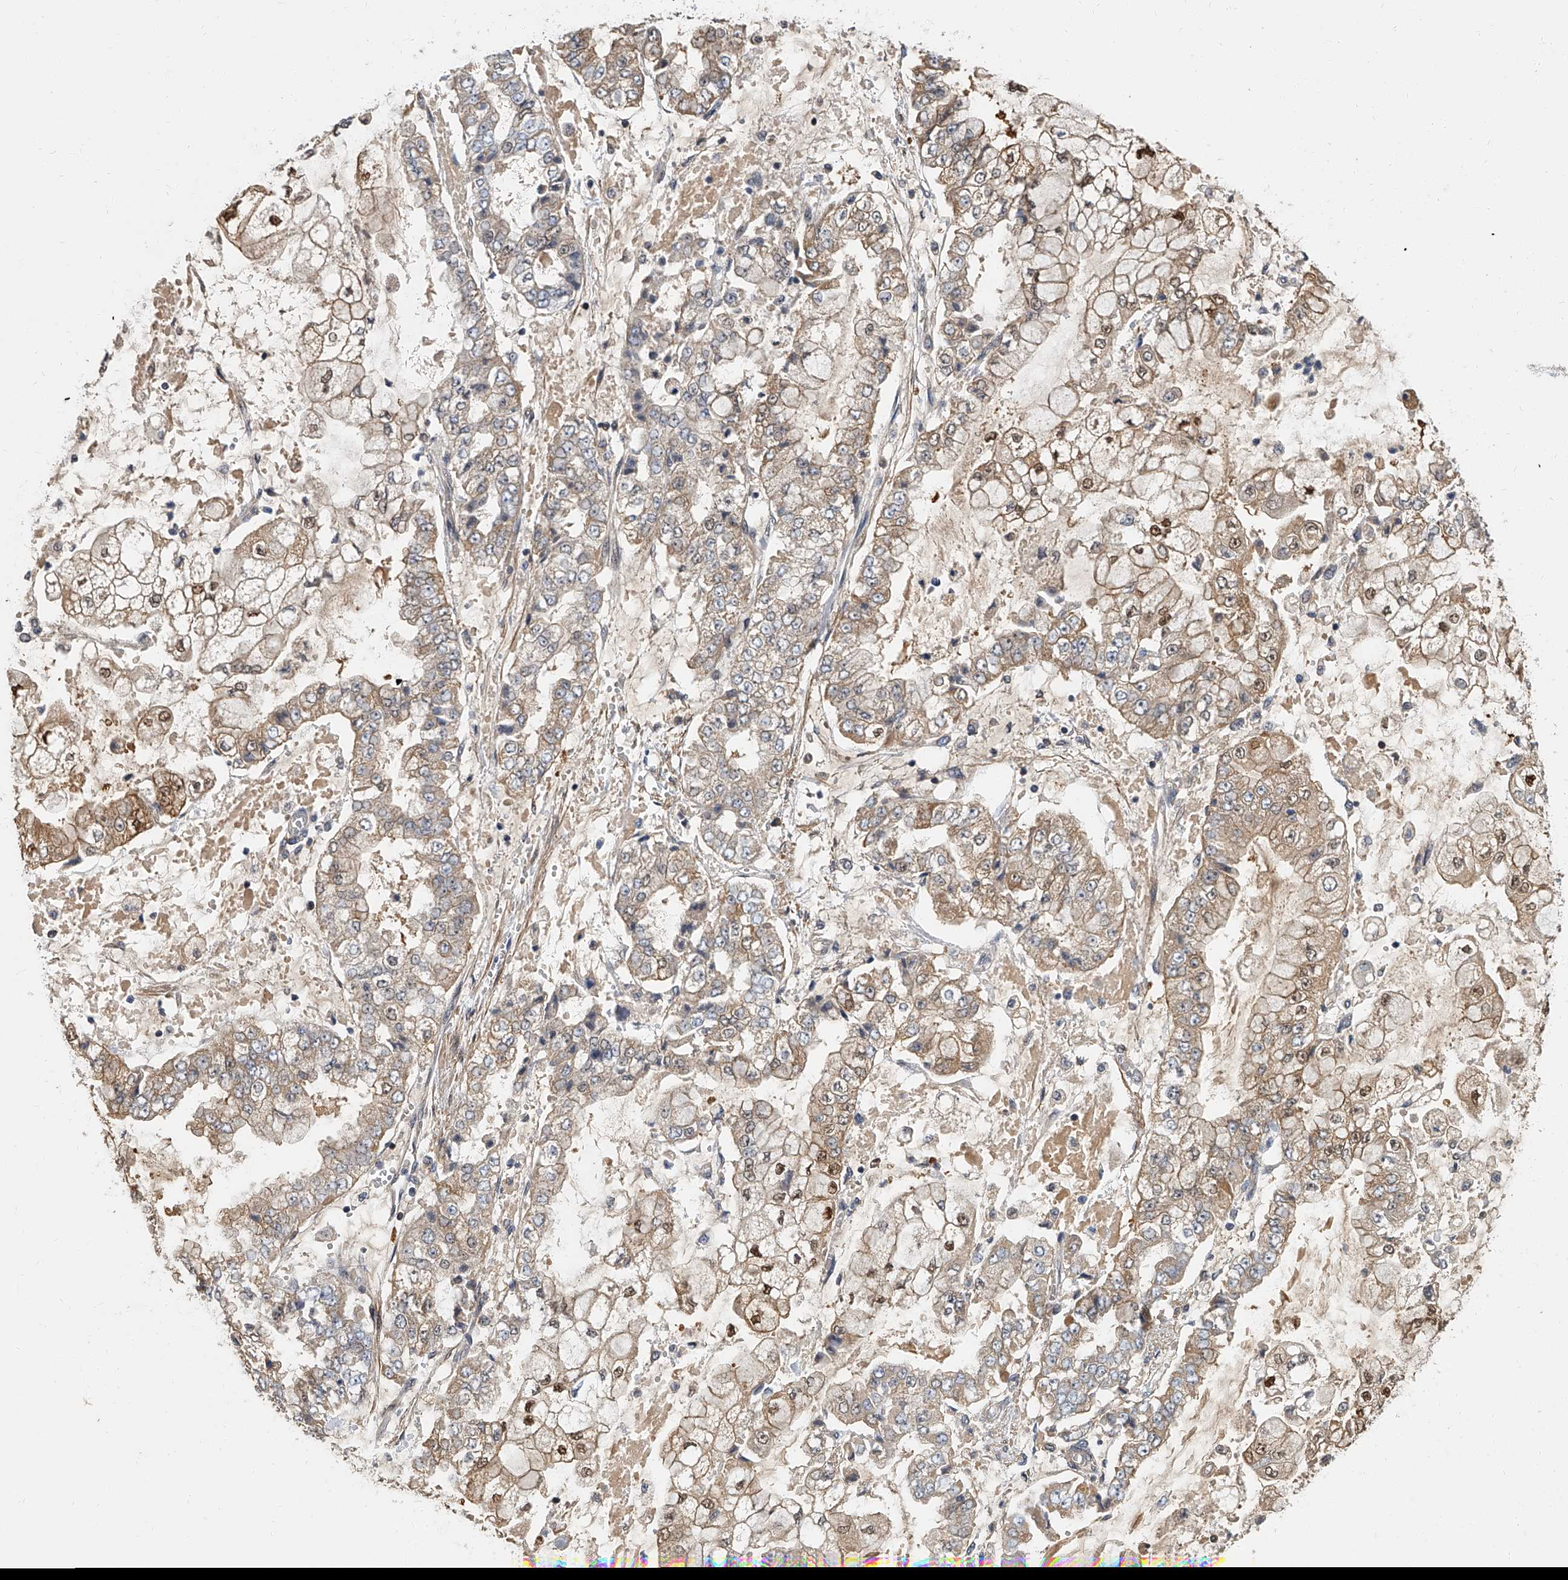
{"staining": {"intensity": "weak", "quantity": ">75%", "location": "cytoplasmic/membranous,nuclear"}, "tissue": "stomach cancer", "cell_type": "Tumor cells", "image_type": "cancer", "snomed": [{"axis": "morphology", "description": "Adenocarcinoma, NOS"}, {"axis": "topography", "description": "Stomach"}], "caption": "This is a photomicrograph of immunohistochemistry (IHC) staining of stomach cancer, which shows weak expression in the cytoplasmic/membranous and nuclear of tumor cells.", "gene": "CD200", "patient": {"sex": "male", "age": 76}}